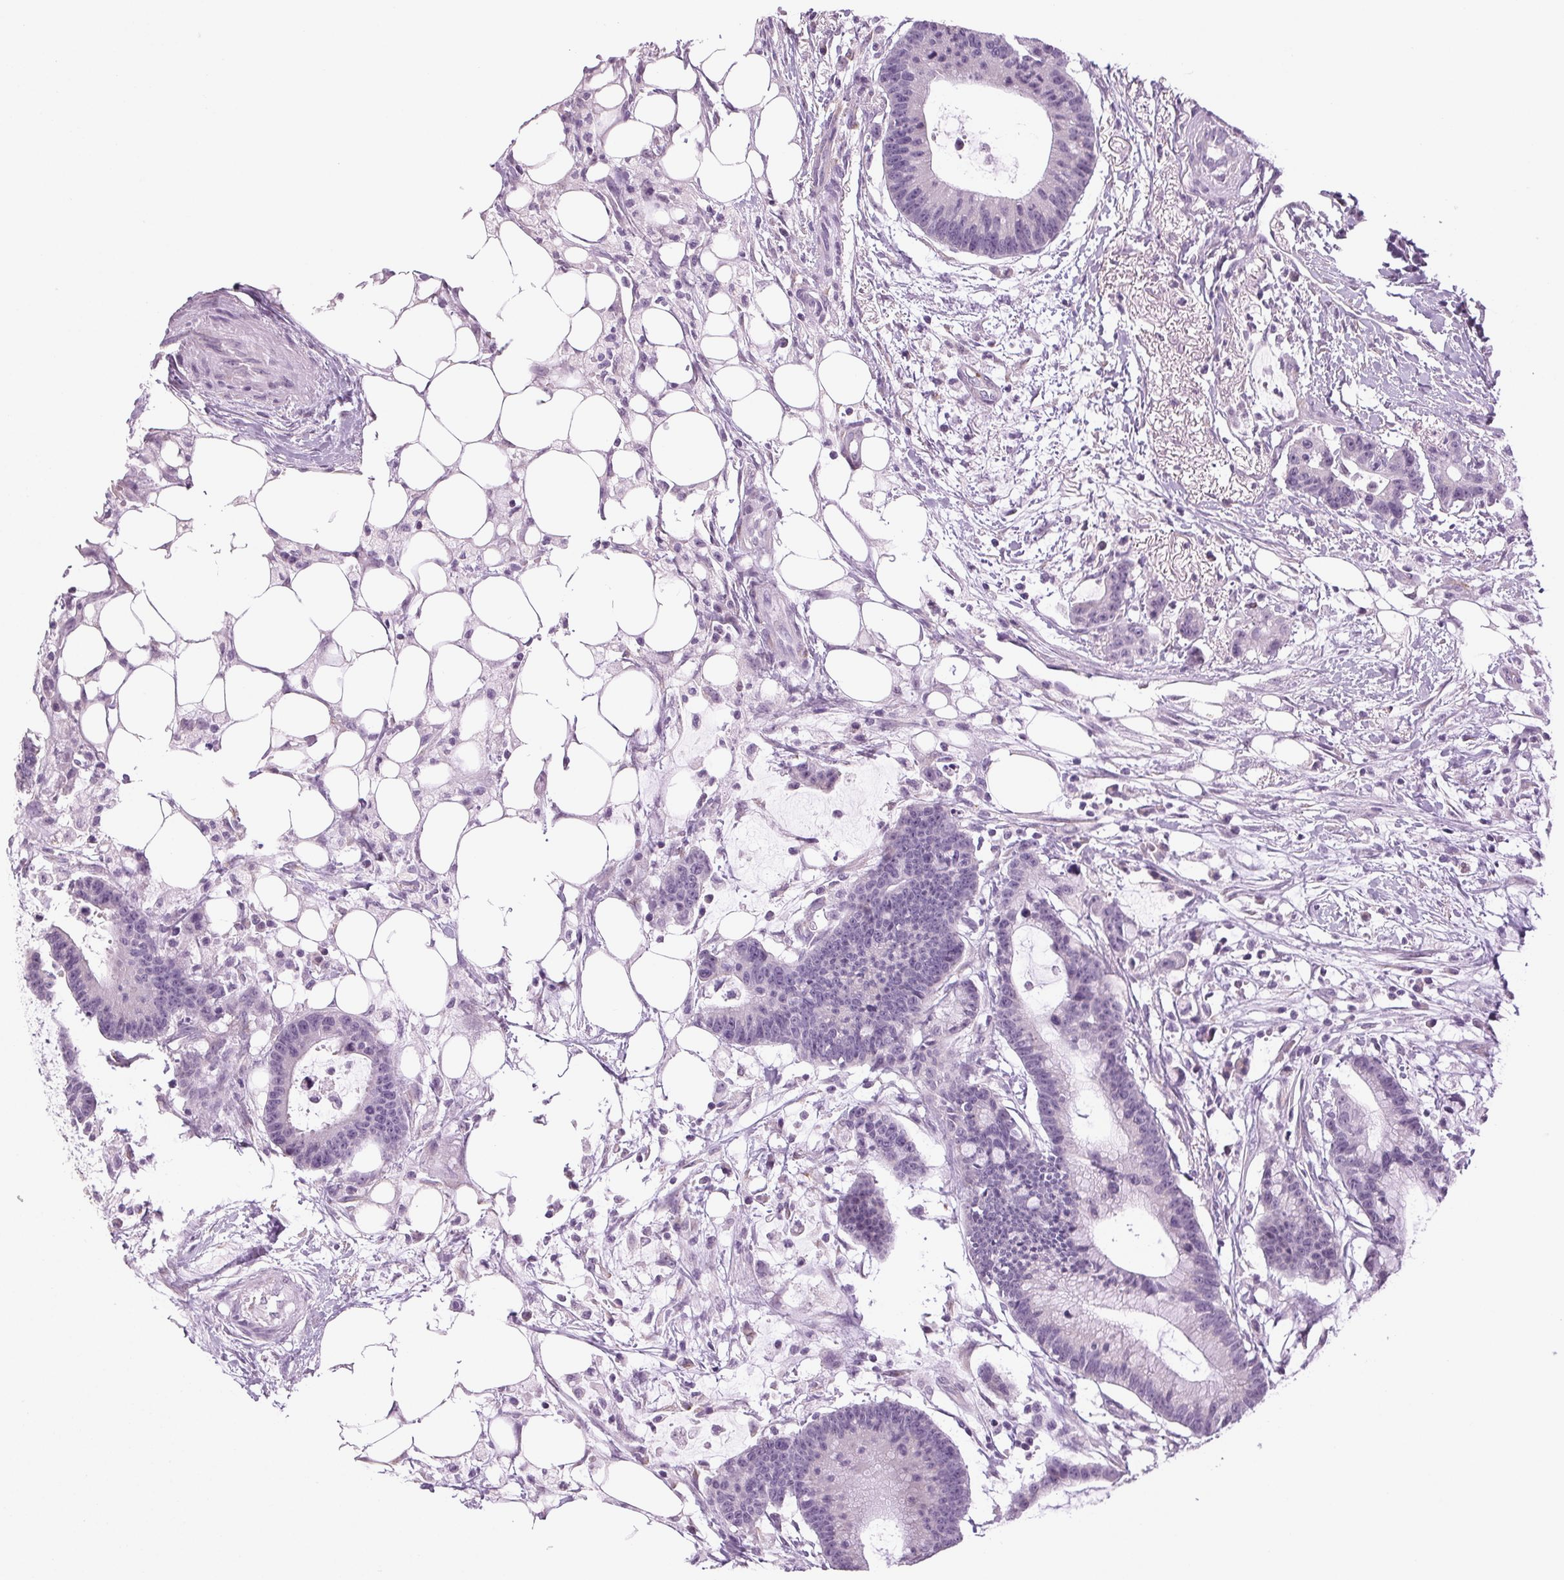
{"staining": {"intensity": "negative", "quantity": "none", "location": "none"}, "tissue": "colorectal cancer", "cell_type": "Tumor cells", "image_type": "cancer", "snomed": [{"axis": "morphology", "description": "Adenocarcinoma, NOS"}, {"axis": "topography", "description": "Colon"}], "caption": "Immunohistochemical staining of human adenocarcinoma (colorectal) shows no significant expression in tumor cells.", "gene": "DNAJC6", "patient": {"sex": "female", "age": 78}}